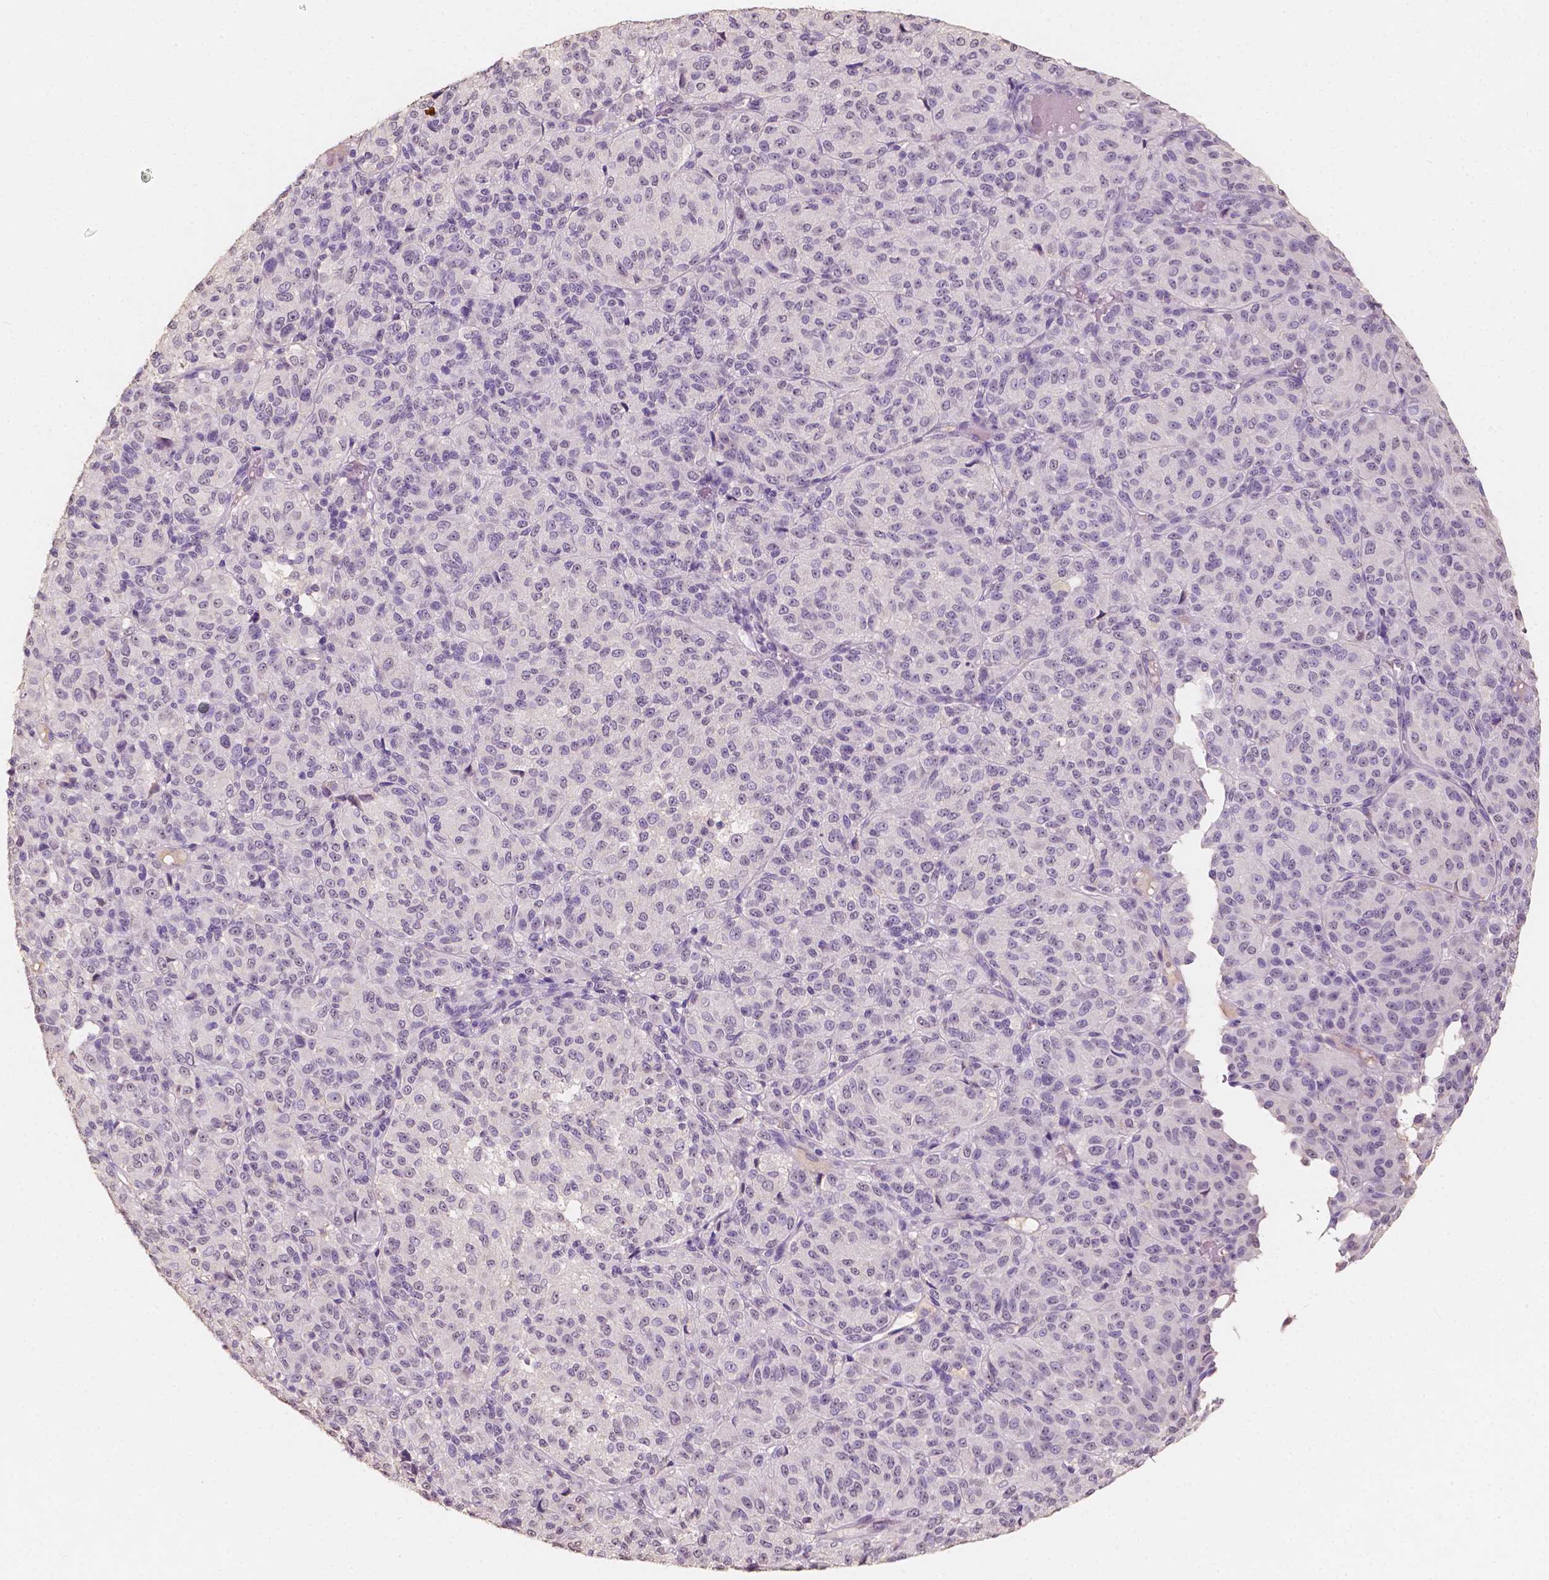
{"staining": {"intensity": "negative", "quantity": "none", "location": "none"}, "tissue": "melanoma", "cell_type": "Tumor cells", "image_type": "cancer", "snomed": [{"axis": "morphology", "description": "Malignant melanoma, Metastatic site"}, {"axis": "topography", "description": "Brain"}], "caption": "The immunohistochemistry (IHC) micrograph has no significant staining in tumor cells of malignant melanoma (metastatic site) tissue. (Stains: DAB (3,3'-diaminobenzidine) immunohistochemistry with hematoxylin counter stain, Microscopy: brightfield microscopy at high magnification).", "gene": "SOX15", "patient": {"sex": "female", "age": 56}}